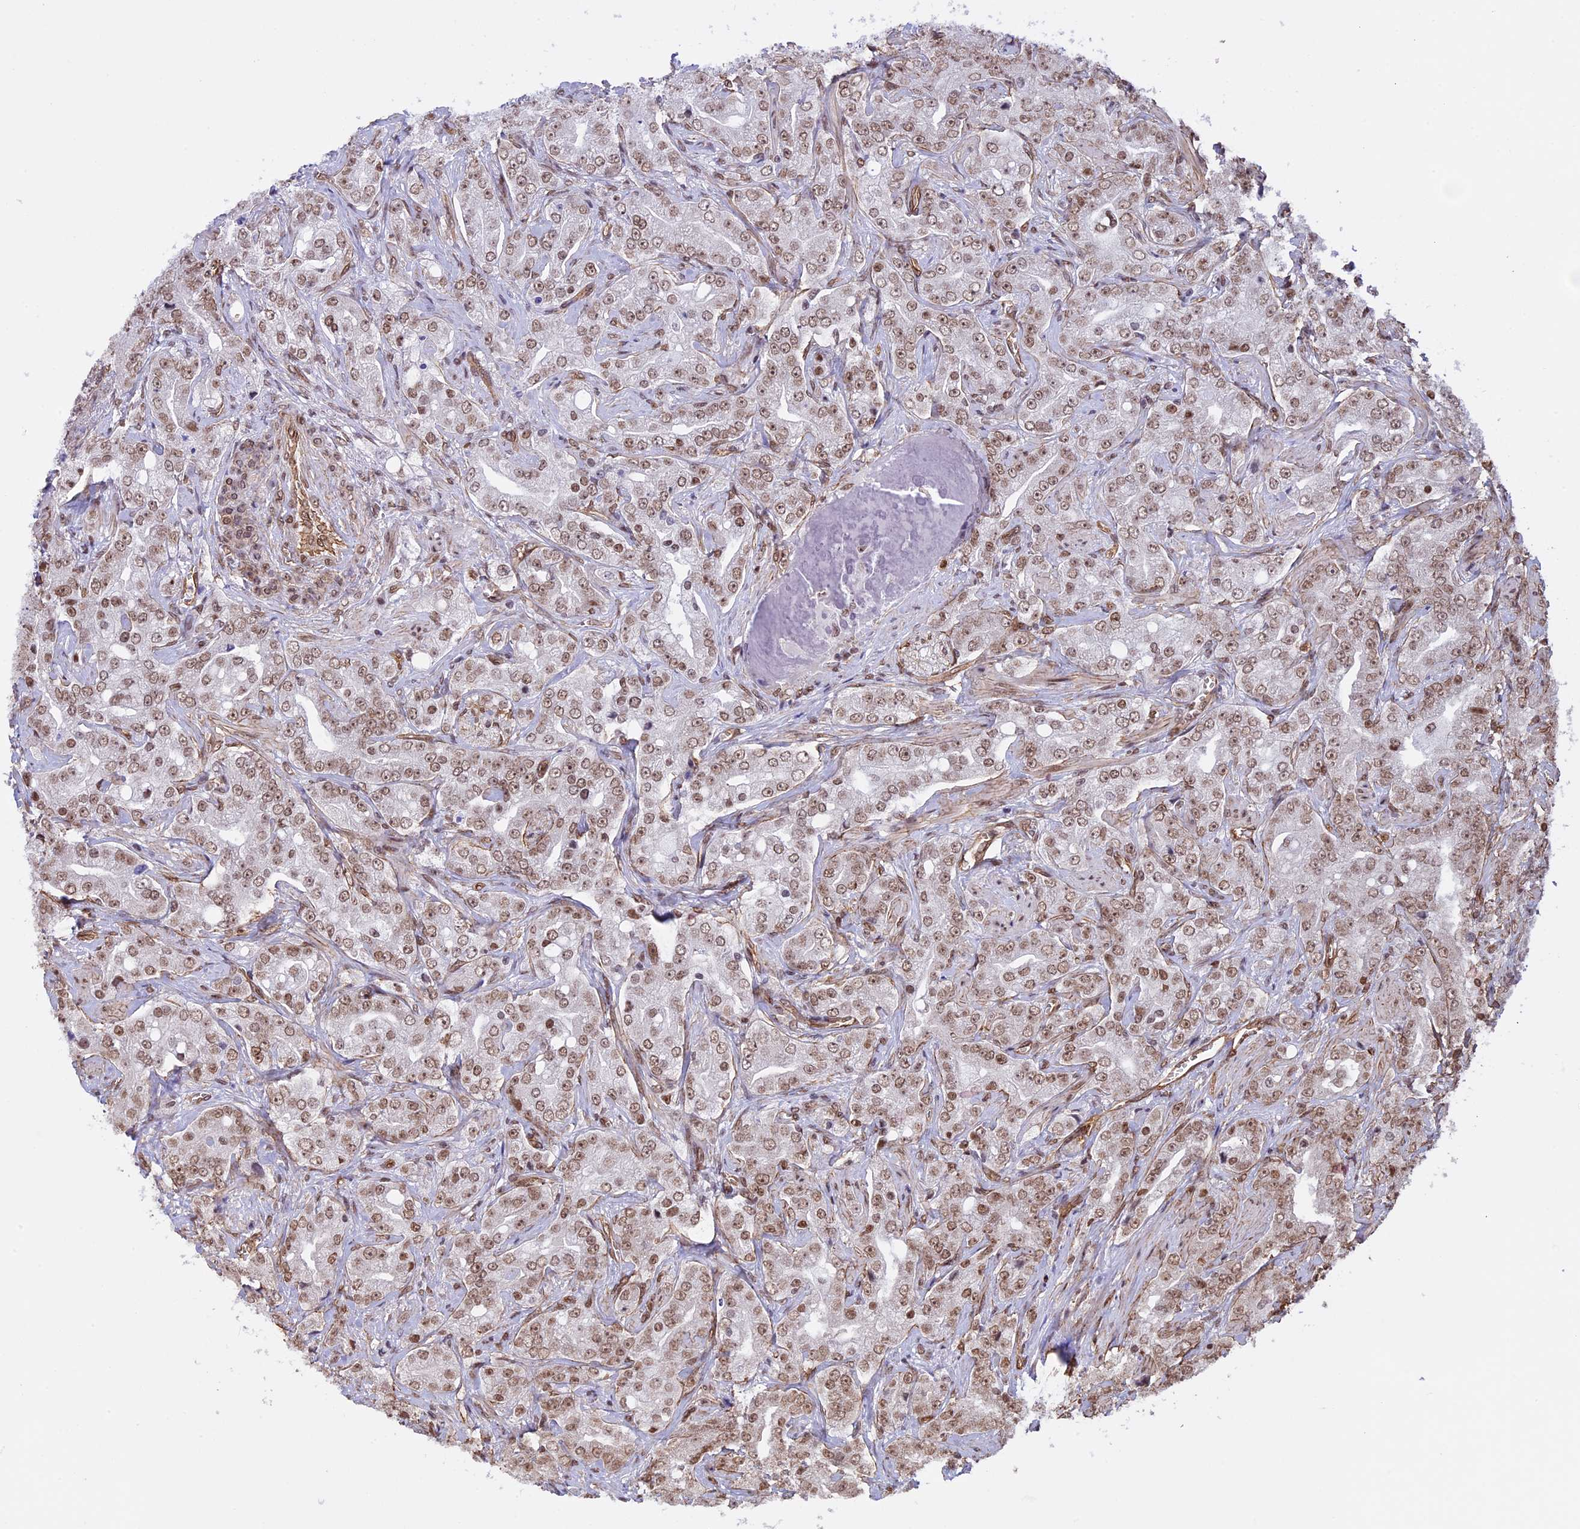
{"staining": {"intensity": "moderate", "quantity": ">75%", "location": "nuclear"}, "tissue": "prostate cancer", "cell_type": "Tumor cells", "image_type": "cancer", "snomed": [{"axis": "morphology", "description": "Adenocarcinoma, Low grade"}, {"axis": "topography", "description": "Prostate"}], "caption": "This is a photomicrograph of immunohistochemistry (IHC) staining of prostate cancer, which shows moderate staining in the nuclear of tumor cells.", "gene": "MPHOSPH8", "patient": {"sex": "male", "age": 67}}